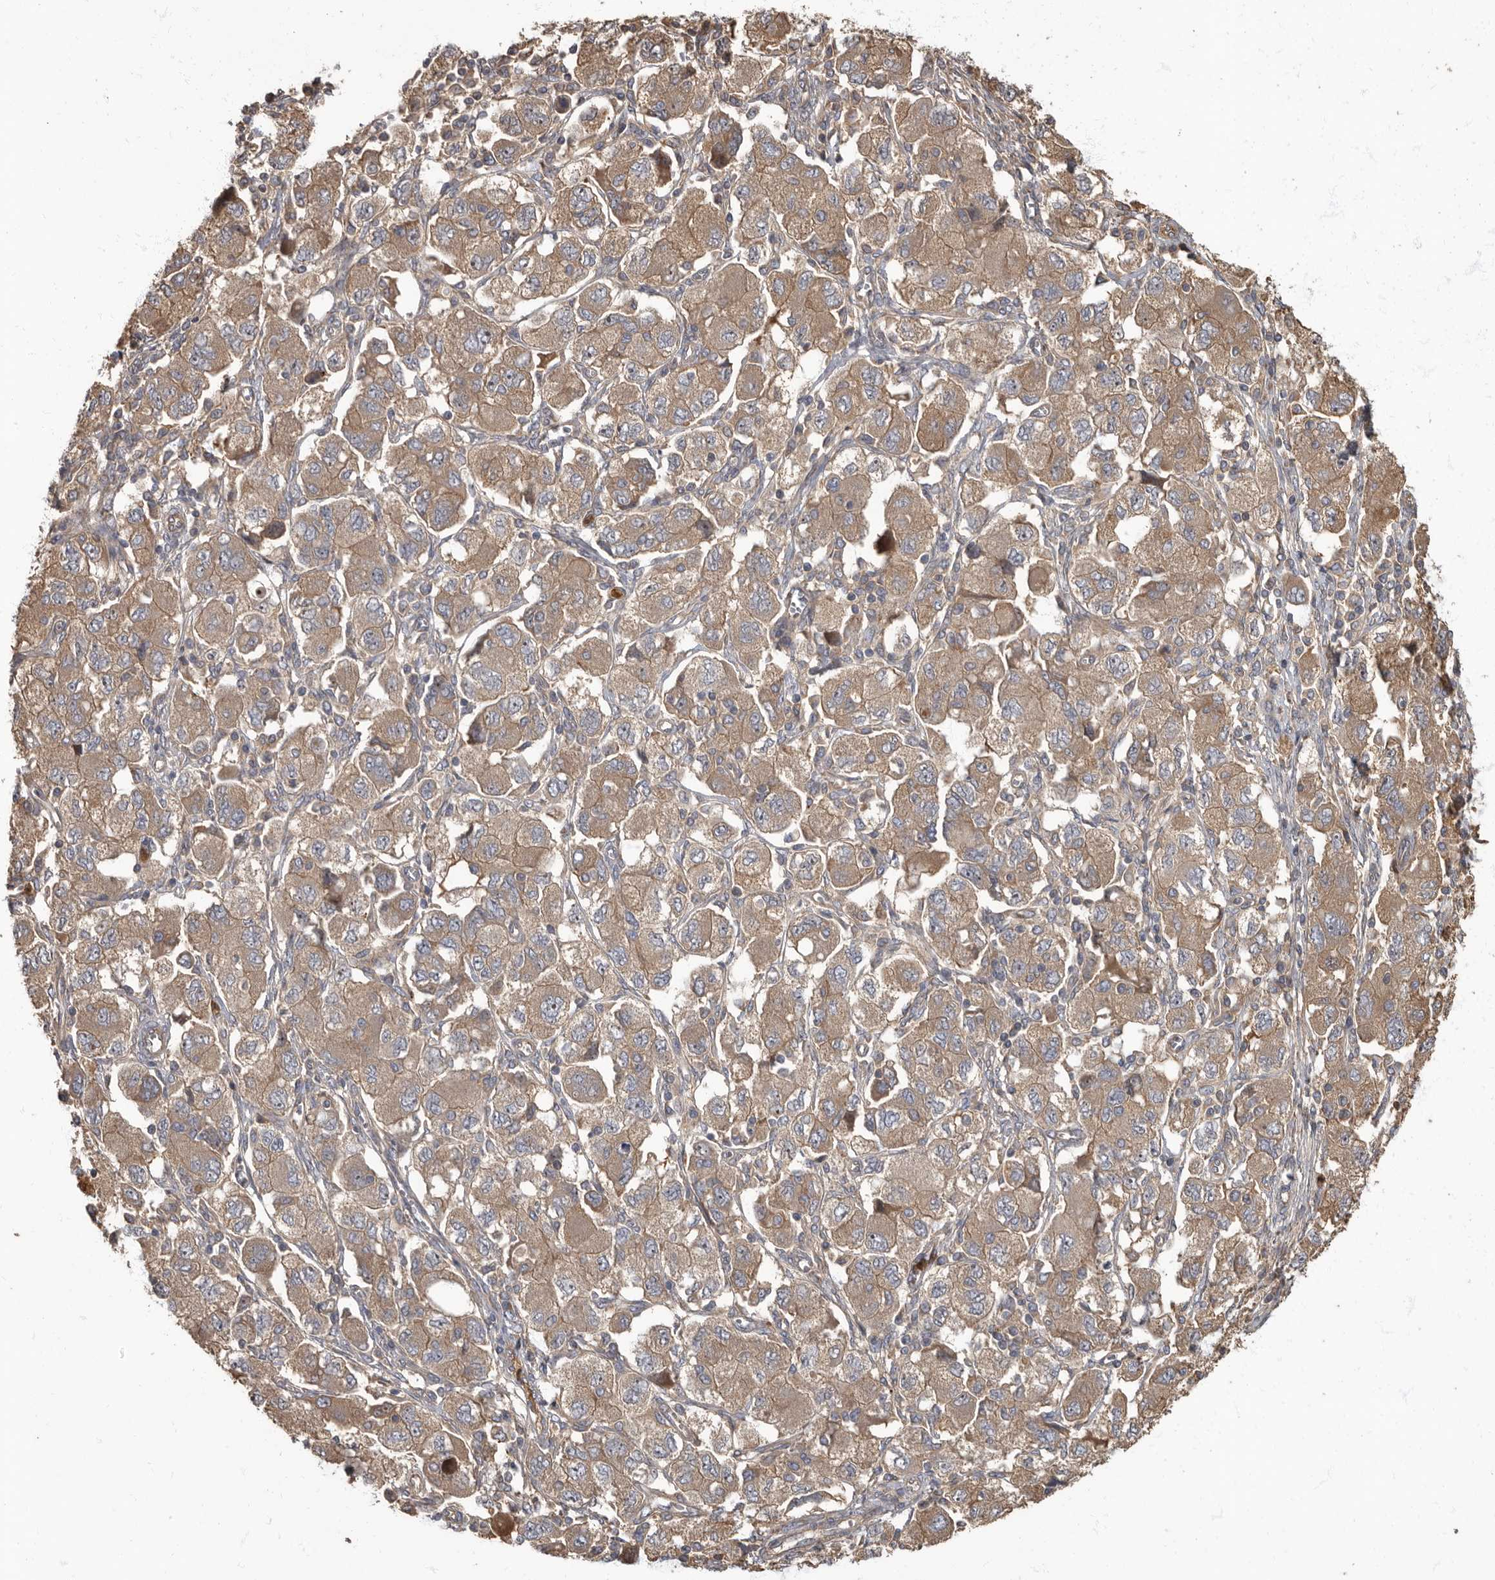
{"staining": {"intensity": "moderate", "quantity": ">75%", "location": "cytoplasmic/membranous"}, "tissue": "ovarian cancer", "cell_type": "Tumor cells", "image_type": "cancer", "snomed": [{"axis": "morphology", "description": "Carcinoma, NOS"}, {"axis": "morphology", "description": "Cystadenocarcinoma, serous, NOS"}, {"axis": "topography", "description": "Ovary"}], "caption": "A brown stain labels moderate cytoplasmic/membranous expression of a protein in ovarian cancer (serous cystadenocarcinoma) tumor cells.", "gene": "DAAM1", "patient": {"sex": "female", "age": 69}}